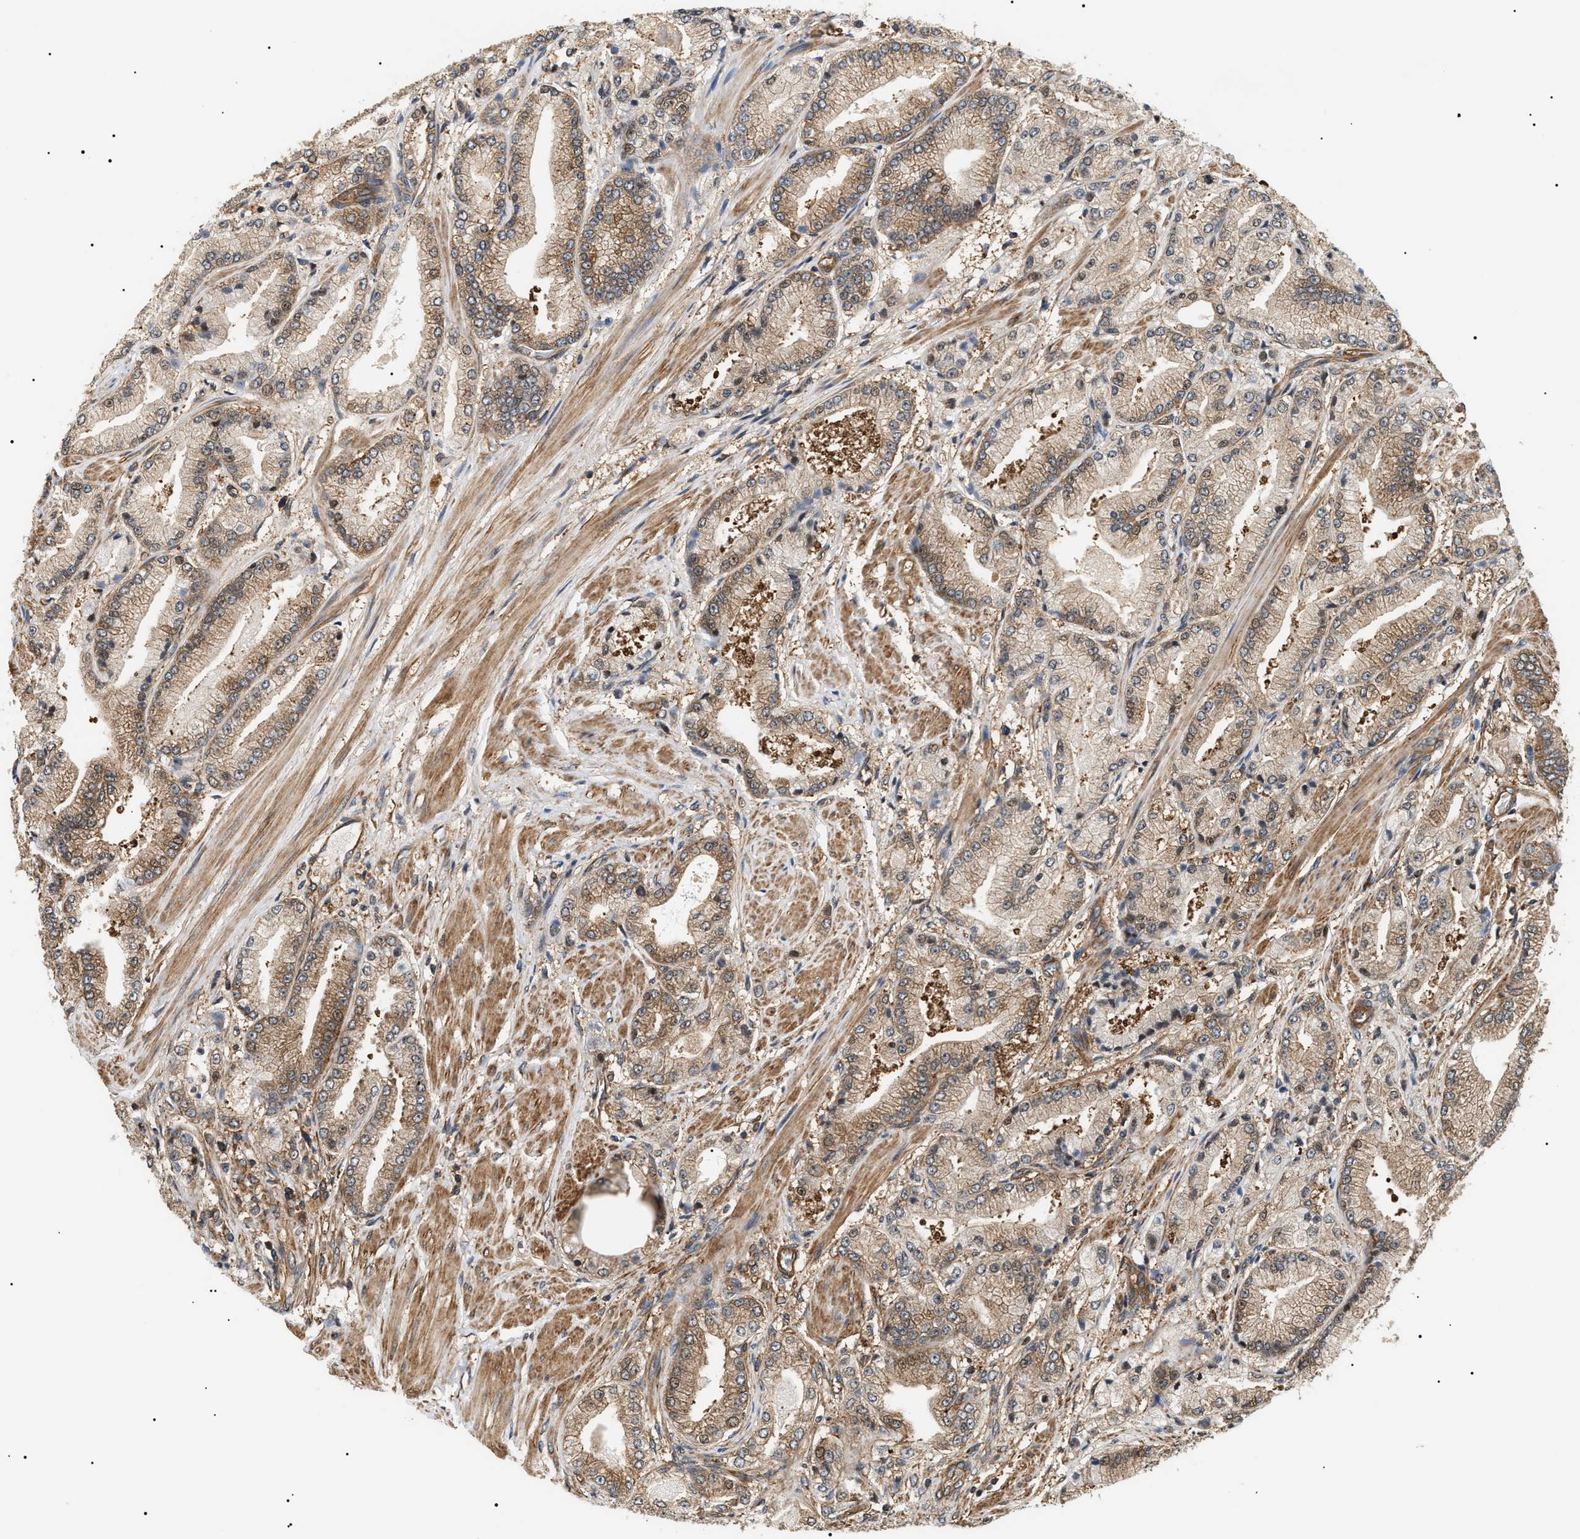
{"staining": {"intensity": "weak", "quantity": ">75%", "location": "cytoplasmic/membranous"}, "tissue": "prostate cancer", "cell_type": "Tumor cells", "image_type": "cancer", "snomed": [{"axis": "morphology", "description": "Adenocarcinoma, High grade"}, {"axis": "topography", "description": "Prostate"}], "caption": "The immunohistochemical stain shows weak cytoplasmic/membranous staining in tumor cells of high-grade adenocarcinoma (prostate) tissue.", "gene": "SH3GLB2", "patient": {"sex": "male", "age": 50}}